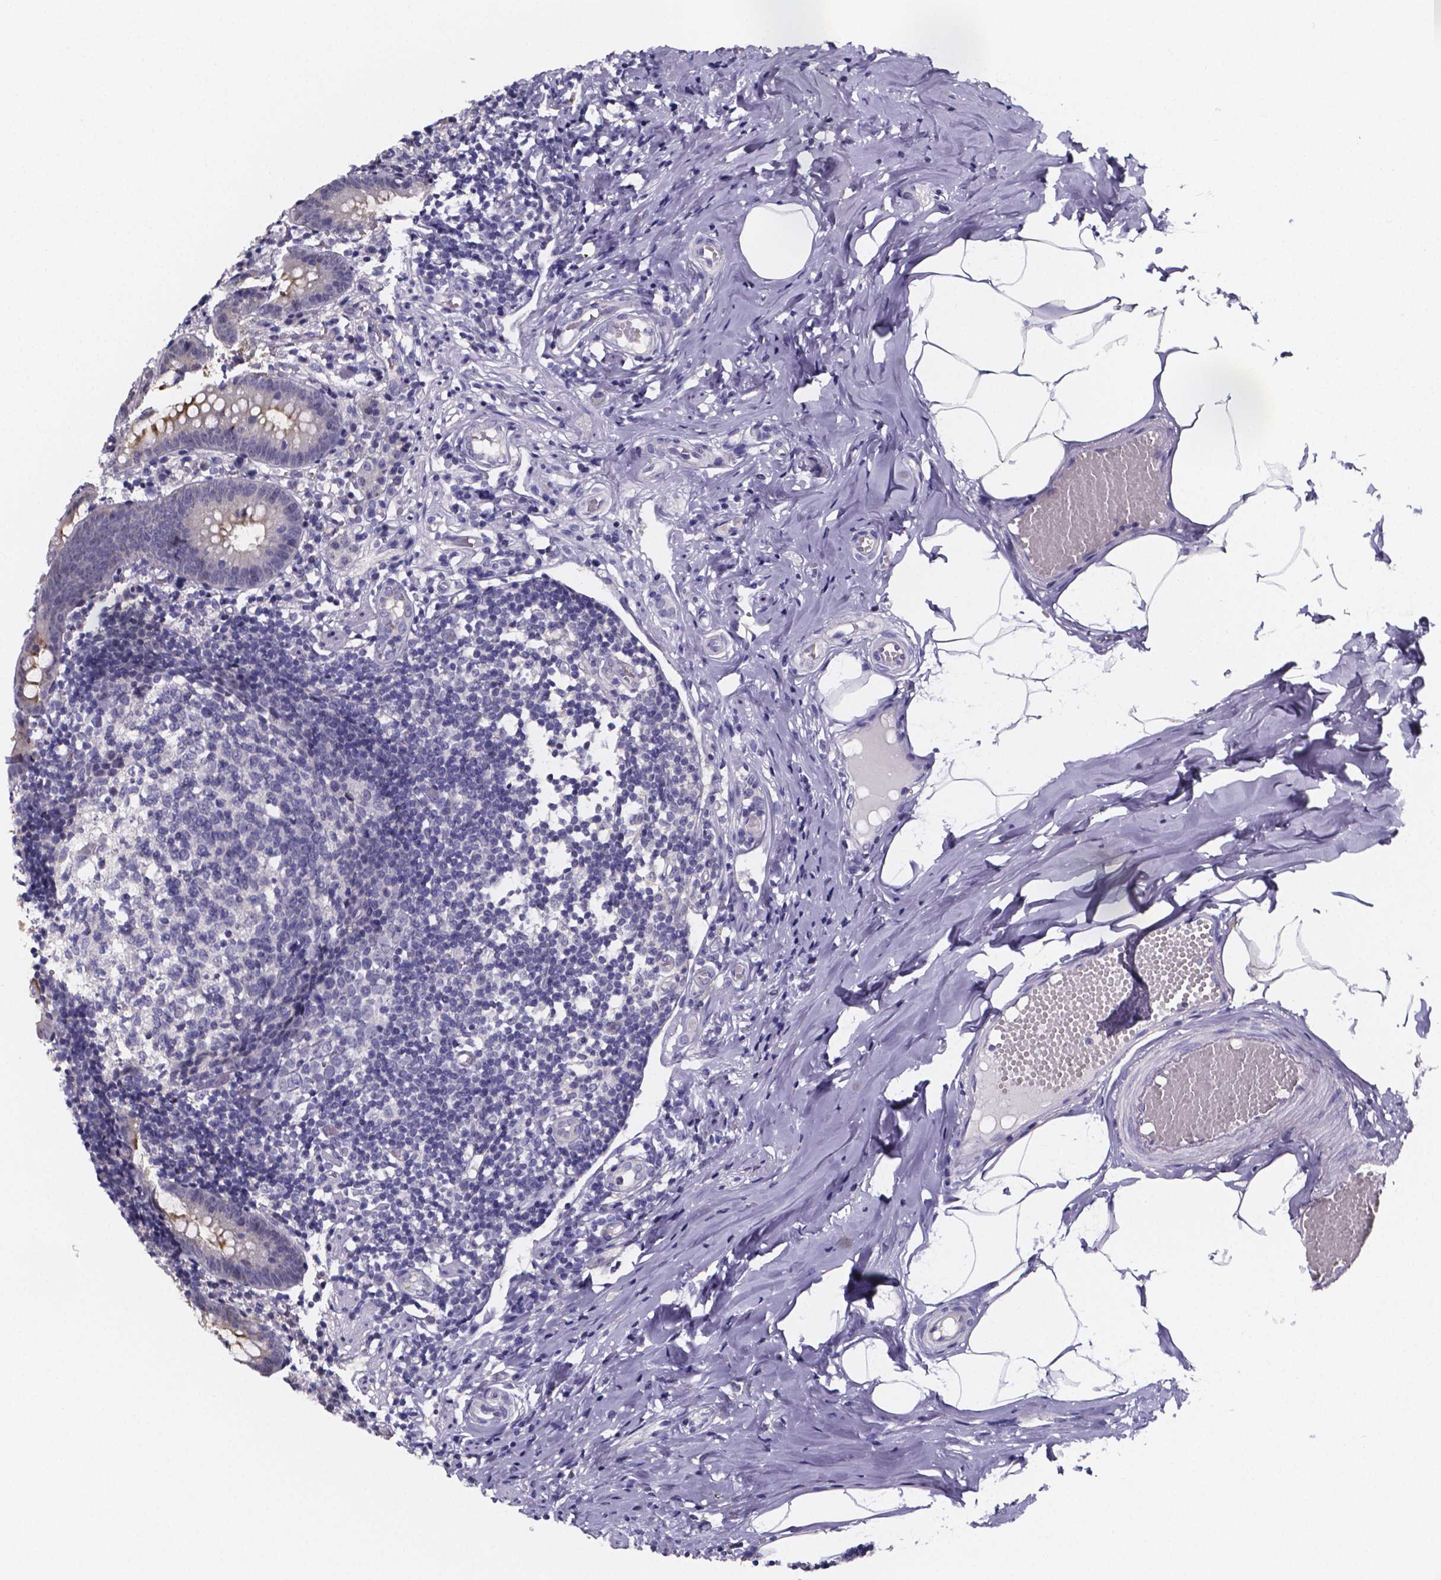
{"staining": {"intensity": "moderate", "quantity": "<25%", "location": "cytoplasmic/membranous"}, "tissue": "appendix", "cell_type": "Glandular cells", "image_type": "normal", "snomed": [{"axis": "morphology", "description": "Normal tissue, NOS"}, {"axis": "topography", "description": "Appendix"}], "caption": "The micrograph exhibits a brown stain indicating the presence of a protein in the cytoplasmic/membranous of glandular cells in appendix.", "gene": "IZUMO1", "patient": {"sex": "female", "age": 32}}